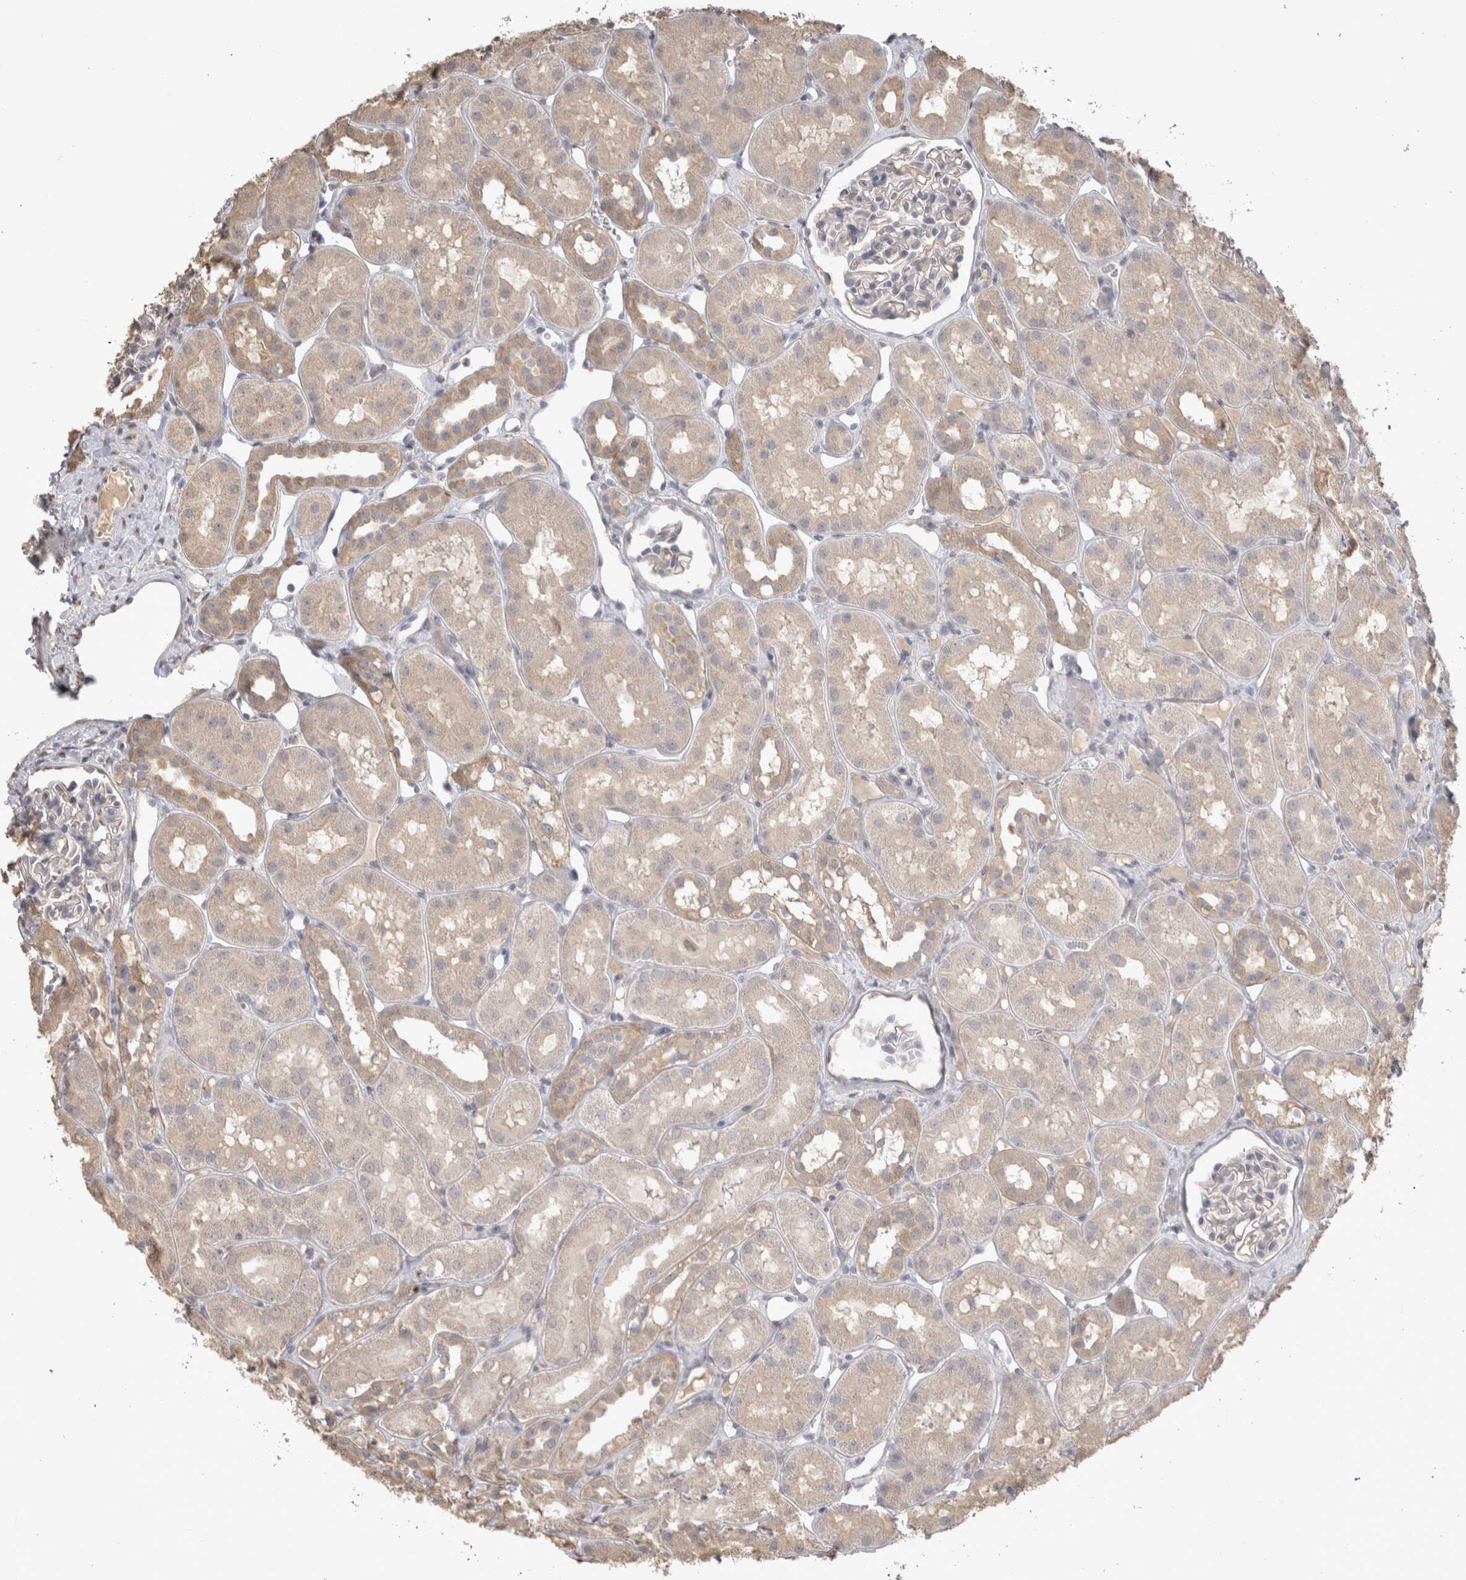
{"staining": {"intensity": "negative", "quantity": "none", "location": "none"}, "tissue": "kidney", "cell_type": "Cells in glomeruli", "image_type": "normal", "snomed": [{"axis": "morphology", "description": "Normal tissue, NOS"}, {"axis": "topography", "description": "Kidney"}], "caption": "Immunohistochemistry histopathology image of normal human kidney stained for a protein (brown), which exhibits no positivity in cells in glomeruli.", "gene": "NAALADL2", "patient": {"sex": "male", "age": 16}}